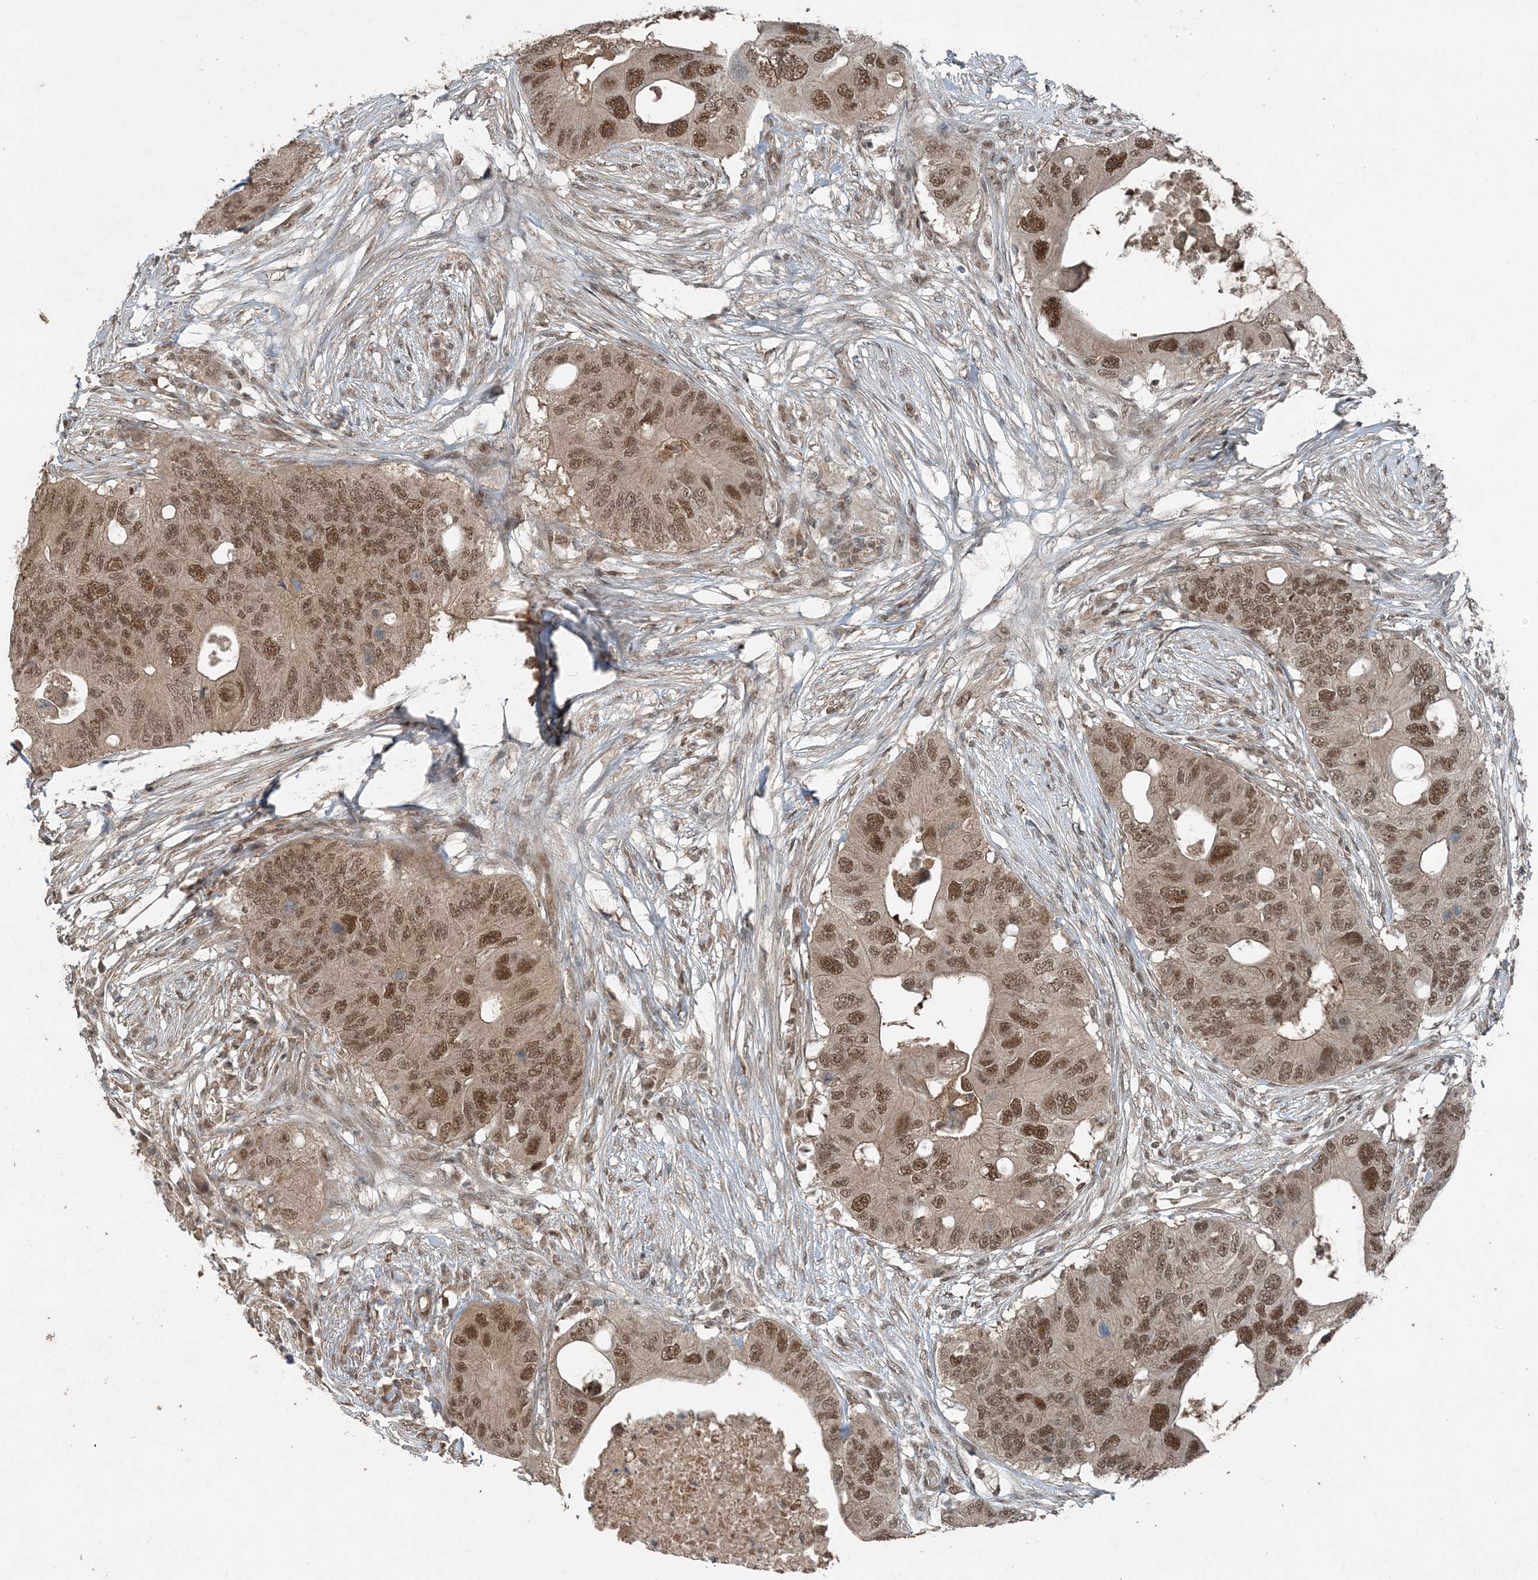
{"staining": {"intensity": "moderate", "quantity": ">75%", "location": "nuclear"}, "tissue": "colorectal cancer", "cell_type": "Tumor cells", "image_type": "cancer", "snomed": [{"axis": "morphology", "description": "Adenocarcinoma, NOS"}, {"axis": "topography", "description": "Colon"}], "caption": "Protein expression analysis of human colorectal adenocarcinoma reveals moderate nuclear expression in about >75% of tumor cells.", "gene": "COPS7B", "patient": {"sex": "male", "age": 71}}